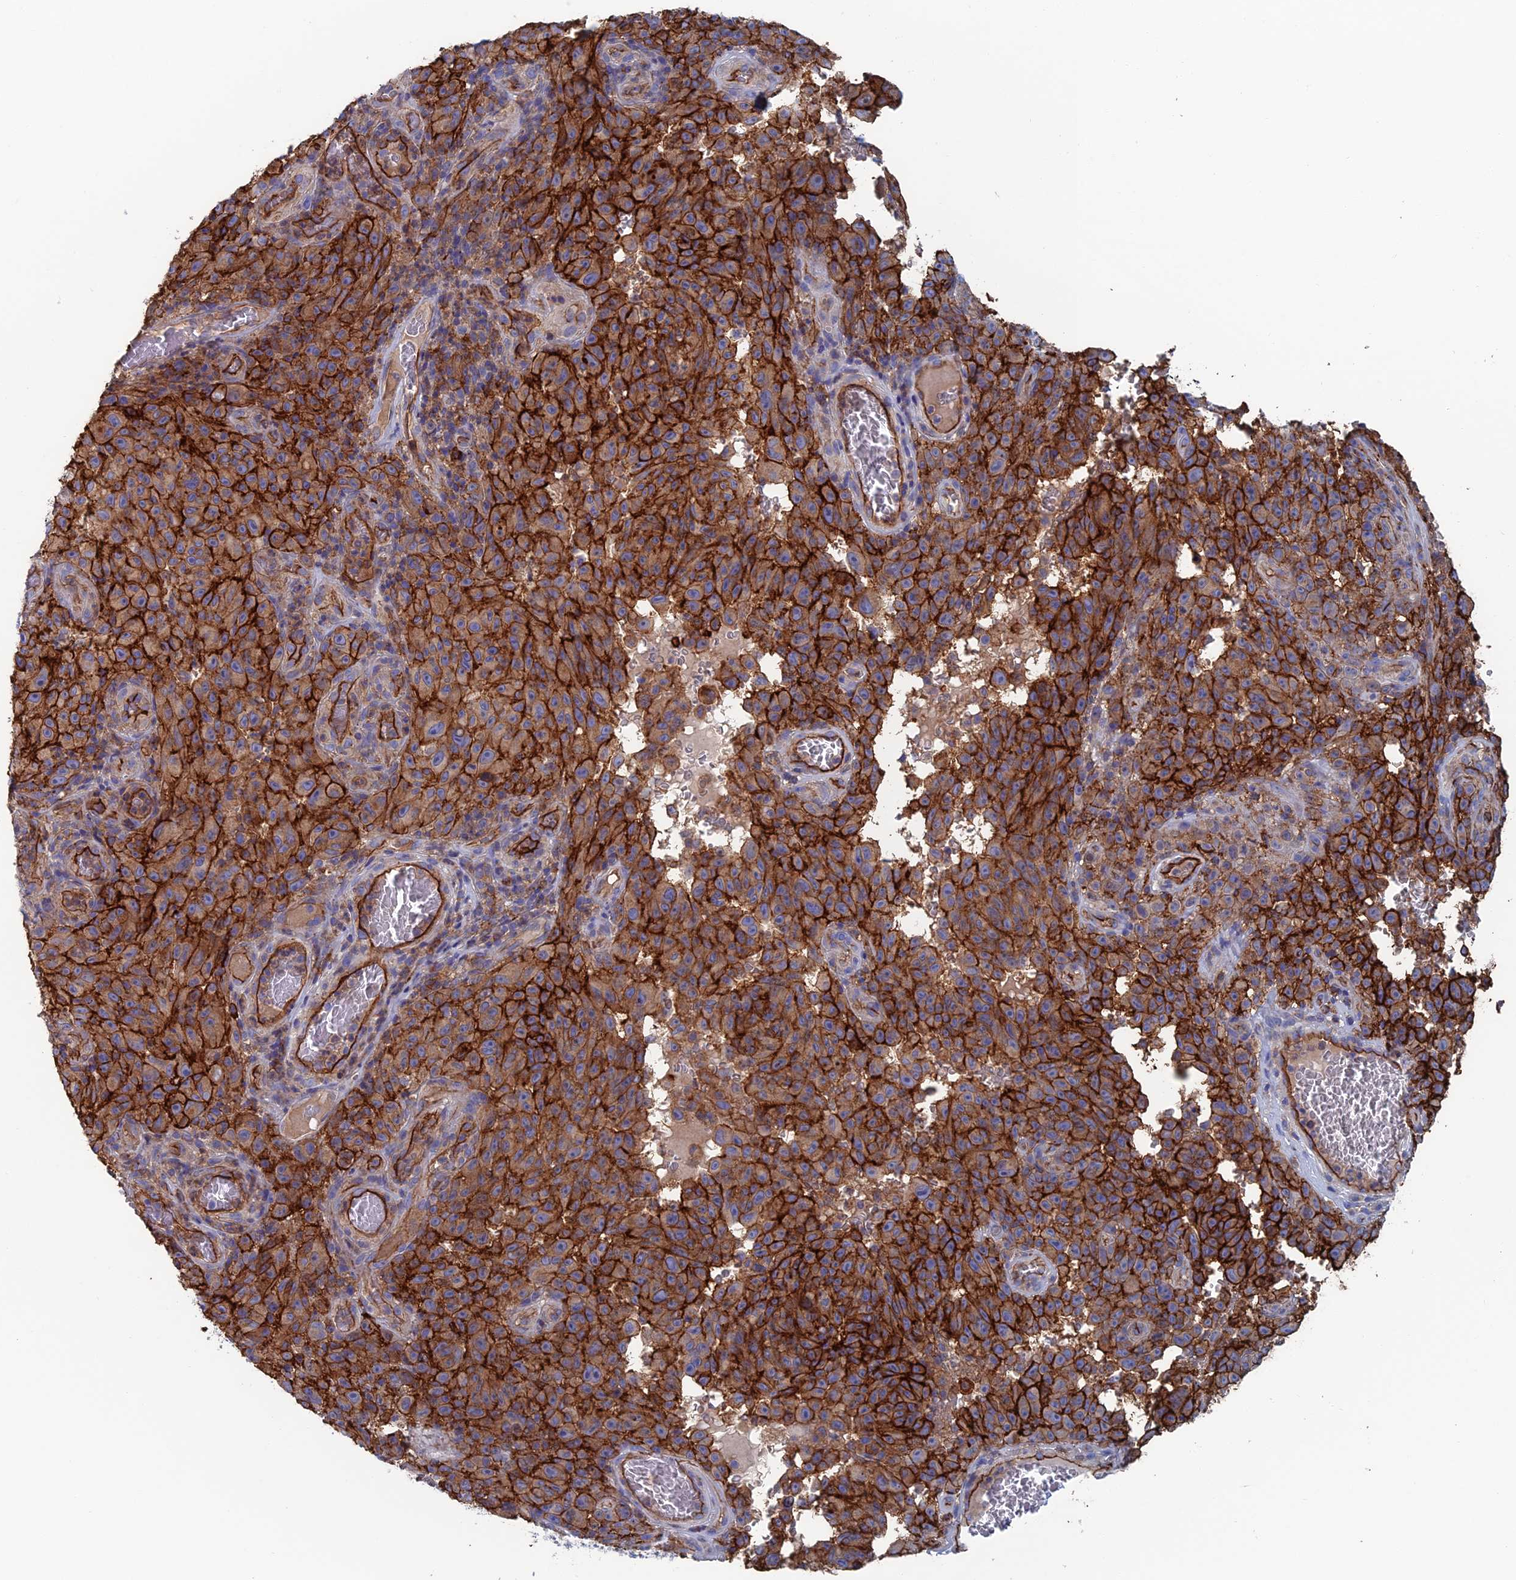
{"staining": {"intensity": "strong", "quantity": ">75%", "location": "cytoplasmic/membranous"}, "tissue": "melanoma", "cell_type": "Tumor cells", "image_type": "cancer", "snomed": [{"axis": "morphology", "description": "Malignant melanoma, NOS"}, {"axis": "topography", "description": "Skin"}], "caption": "Immunohistochemistry (IHC) image of human melanoma stained for a protein (brown), which reveals high levels of strong cytoplasmic/membranous staining in about >75% of tumor cells.", "gene": "SNX11", "patient": {"sex": "female", "age": 82}}